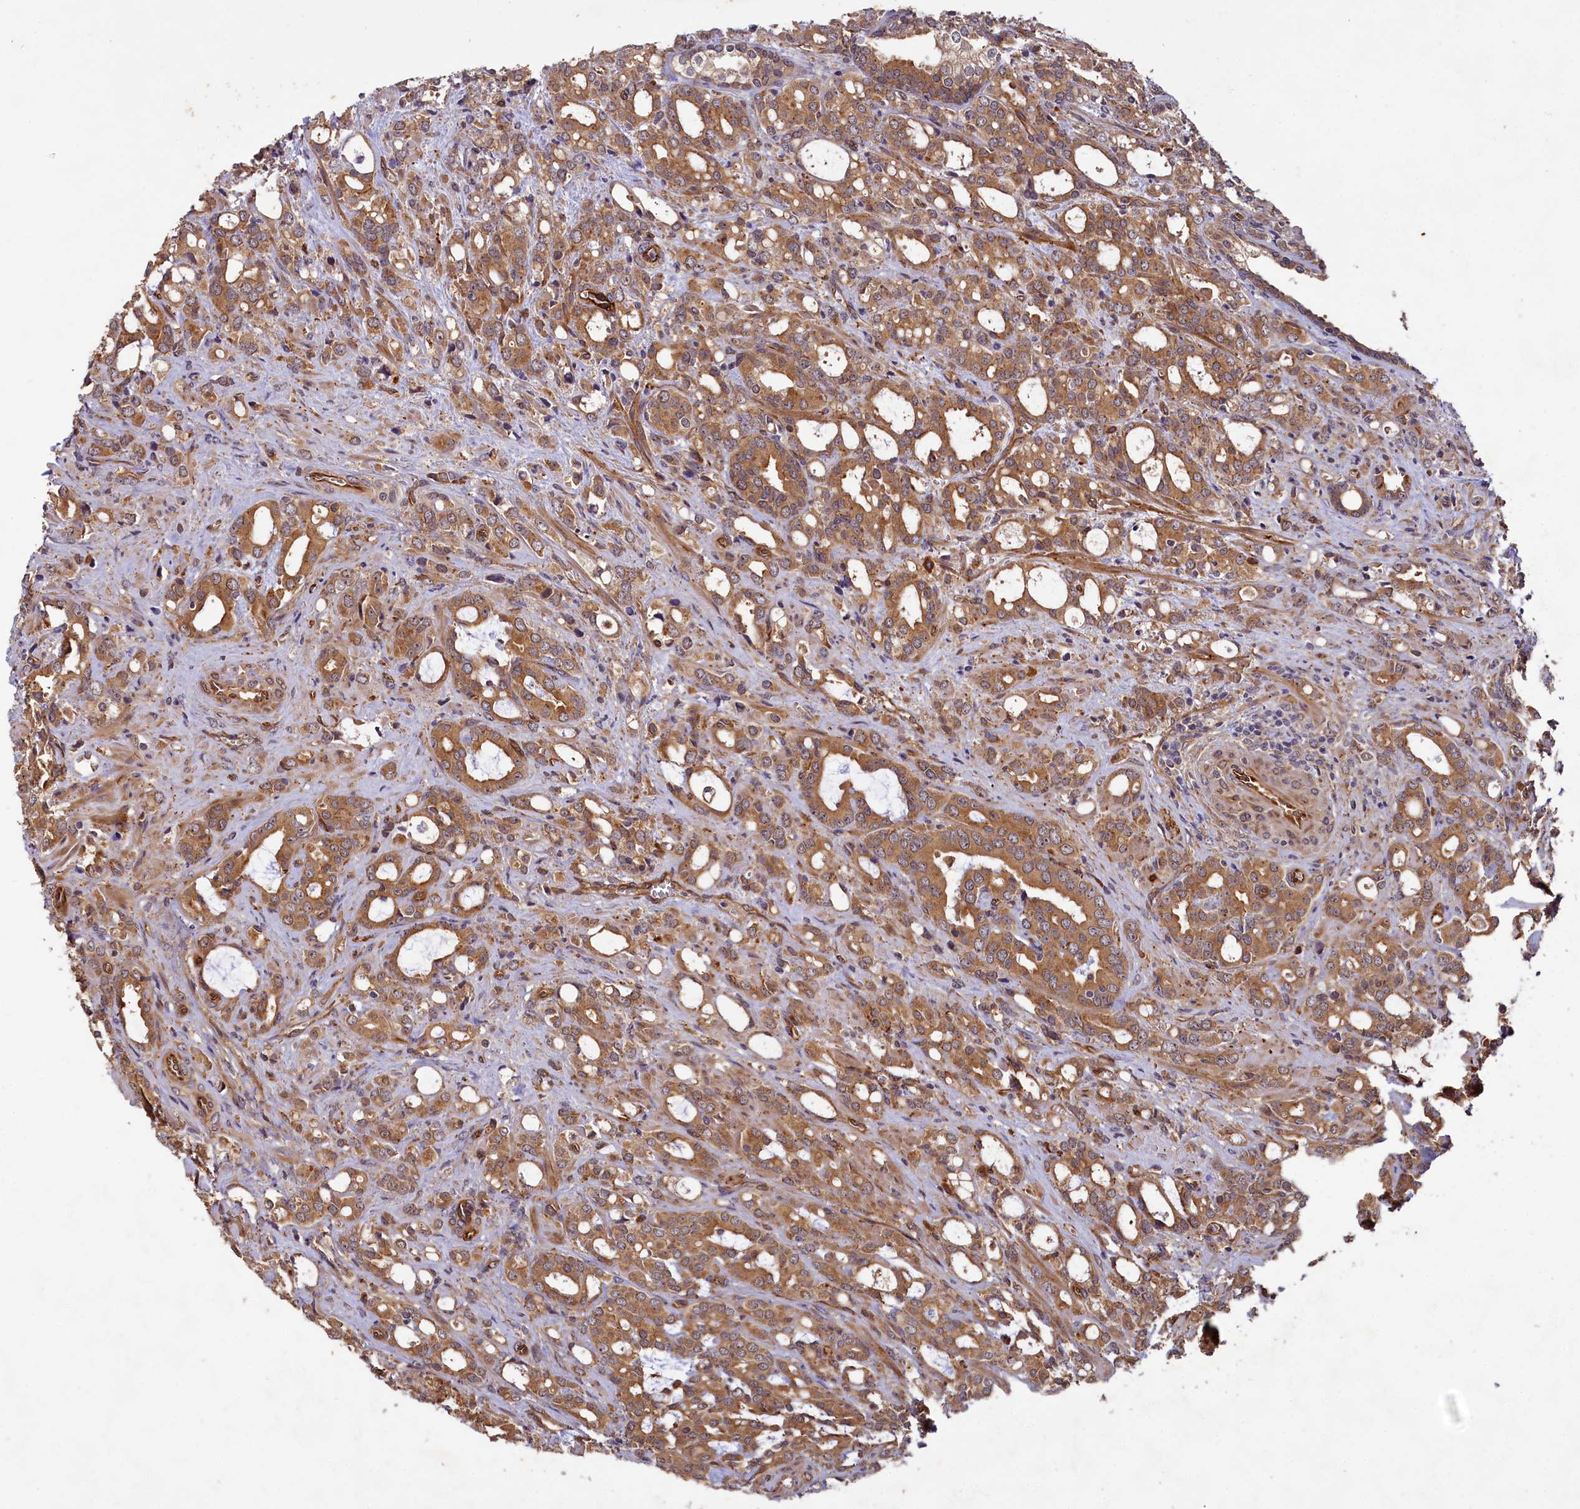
{"staining": {"intensity": "moderate", "quantity": ">75%", "location": "cytoplasmic/membranous"}, "tissue": "prostate cancer", "cell_type": "Tumor cells", "image_type": "cancer", "snomed": [{"axis": "morphology", "description": "Adenocarcinoma, High grade"}, {"axis": "topography", "description": "Prostate"}], "caption": "Human adenocarcinoma (high-grade) (prostate) stained with a brown dye reveals moderate cytoplasmic/membranous positive positivity in approximately >75% of tumor cells.", "gene": "PKN2", "patient": {"sex": "male", "age": 72}}